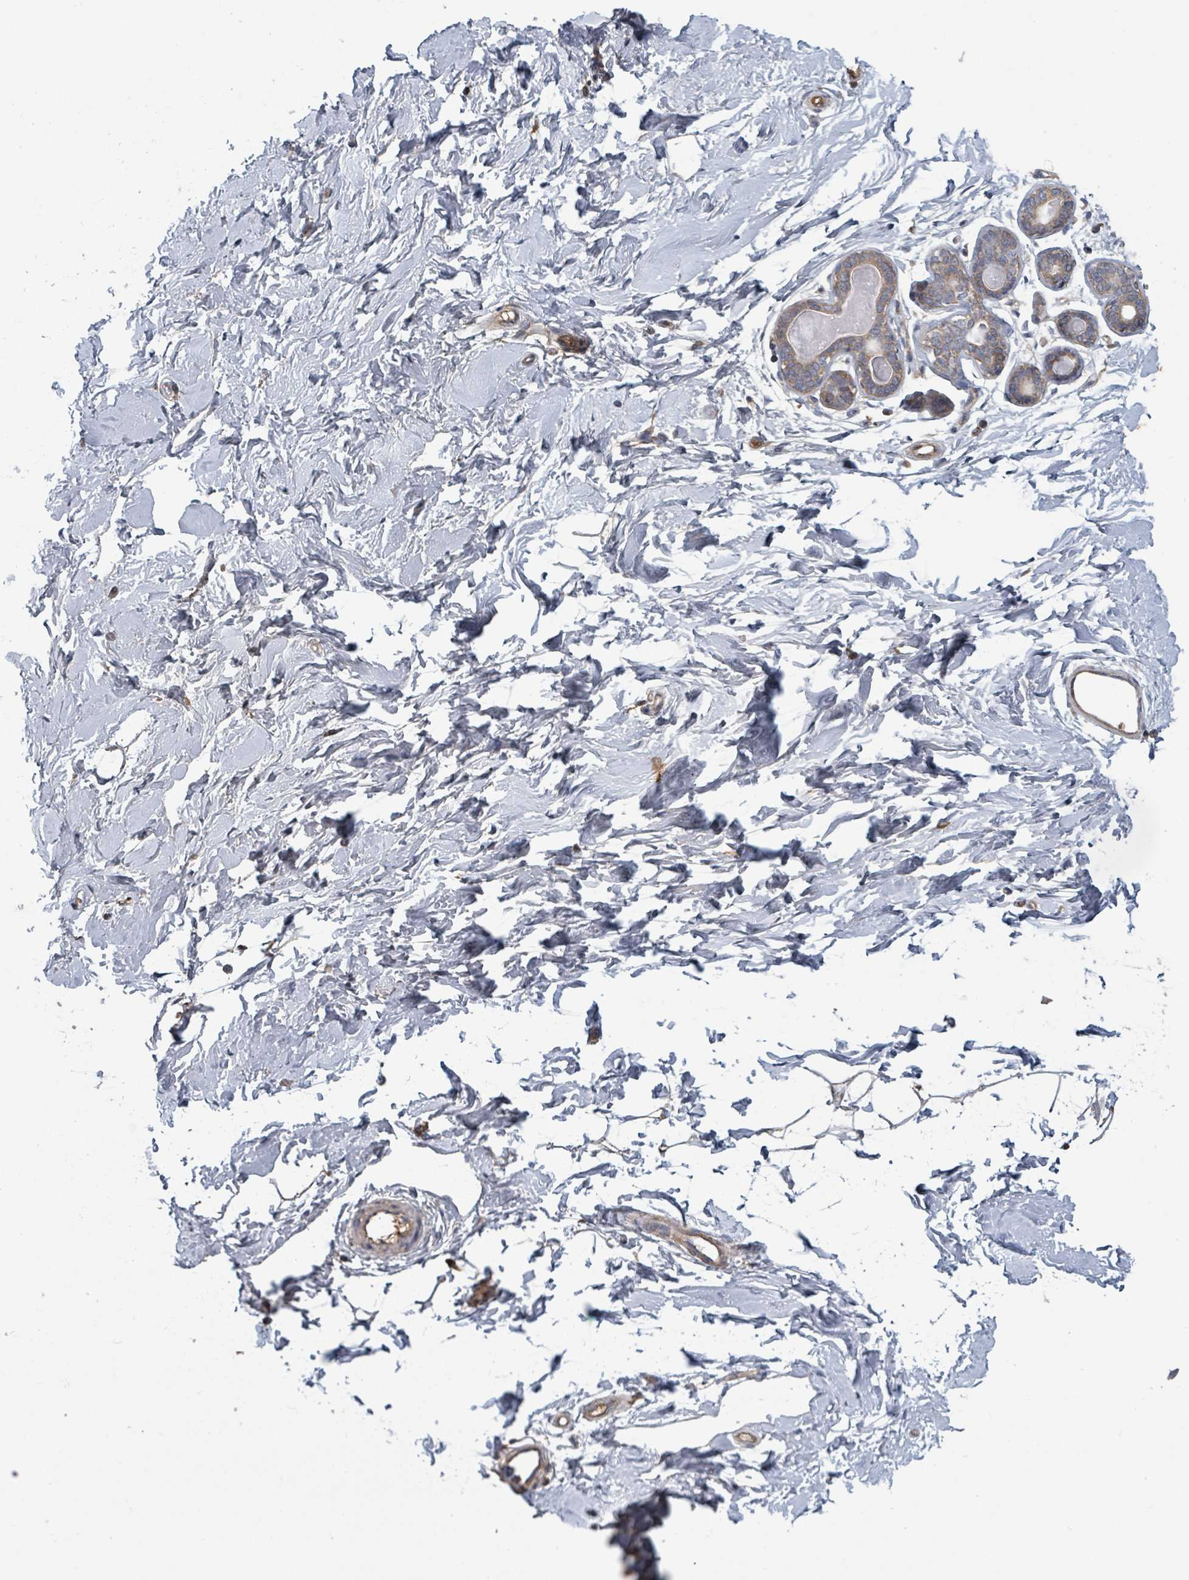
{"staining": {"intensity": "negative", "quantity": "none", "location": "none"}, "tissue": "breast", "cell_type": "Adipocytes", "image_type": "normal", "snomed": [{"axis": "morphology", "description": "Normal tissue, NOS"}, {"axis": "topography", "description": "Breast"}], "caption": "The photomicrograph shows no staining of adipocytes in normal breast.", "gene": "GABBR1", "patient": {"sex": "female", "age": 23}}